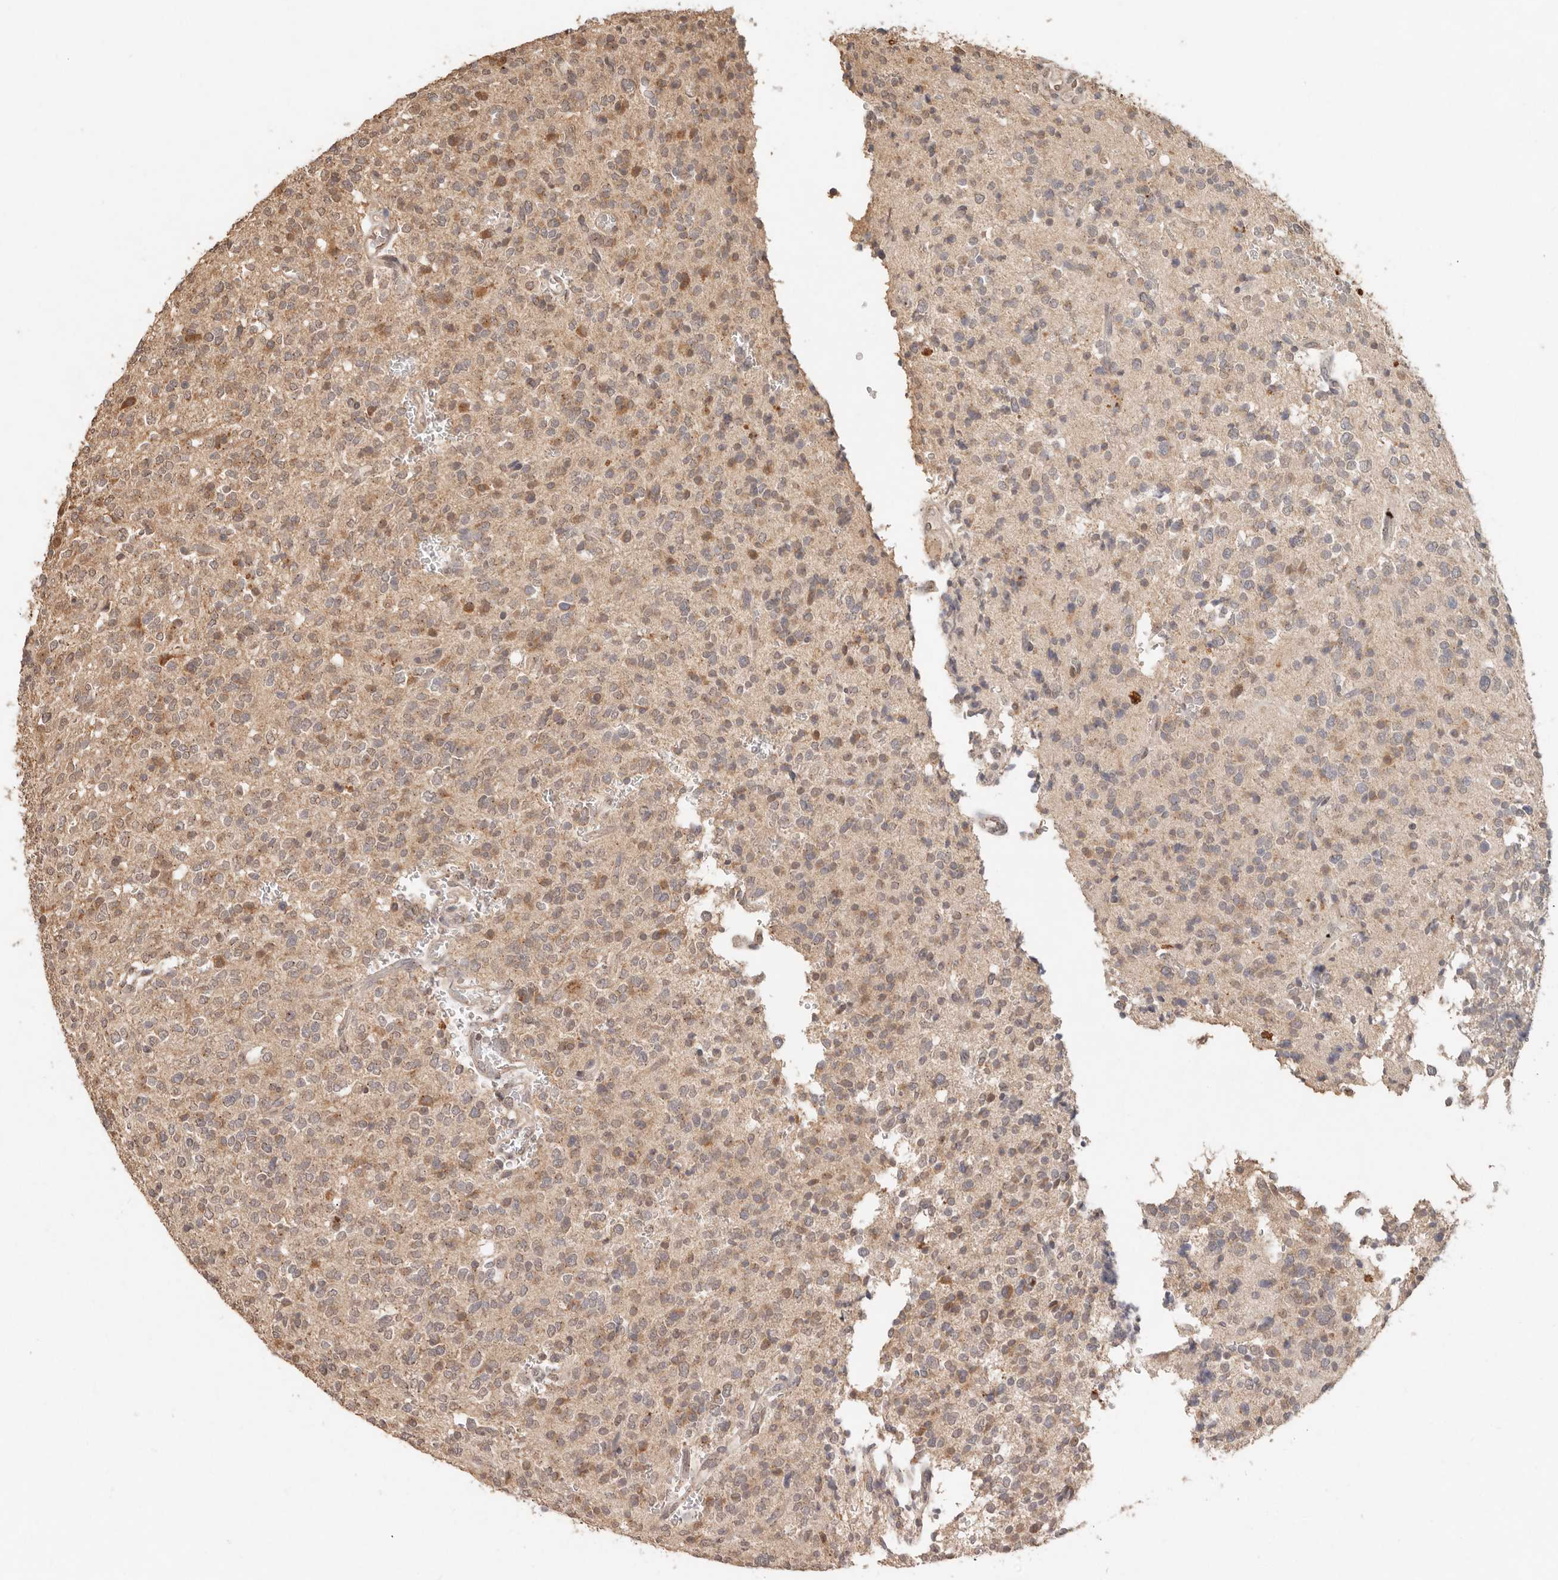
{"staining": {"intensity": "weak", "quantity": "<25%", "location": "nuclear"}, "tissue": "glioma", "cell_type": "Tumor cells", "image_type": "cancer", "snomed": [{"axis": "morphology", "description": "Glioma, malignant, High grade"}, {"axis": "topography", "description": "Brain"}], "caption": "Human glioma stained for a protein using immunohistochemistry (IHC) reveals no expression in tumor cells.", "gene": "LMO4", "patient": {"sex": "male", "age": 34}}